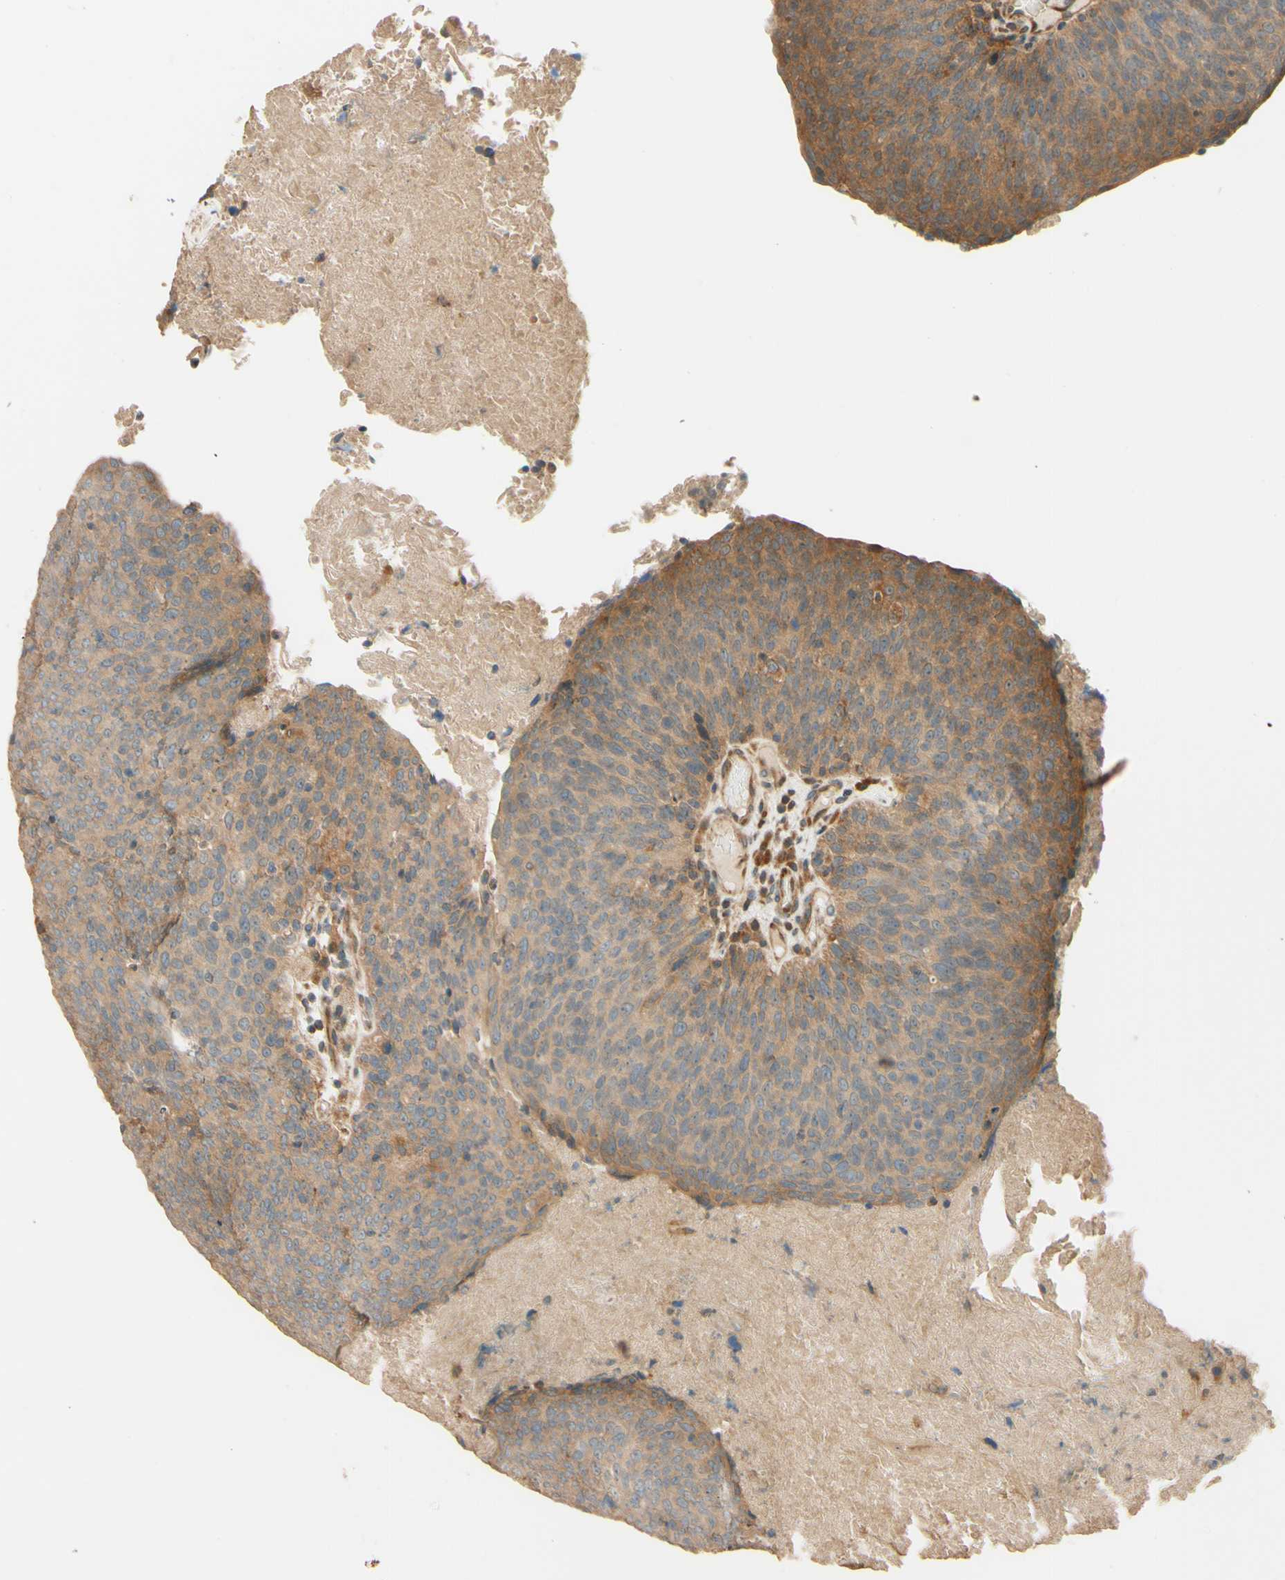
{"staining": {"intensity": "weak", "quantity": ">75%", "location": "cytoplasmic/membranous"}, "tissue": "head and neck cancer", "cell_type": "Tumor cells", "image_type": "cancer", "snomed": [{"axis": "morphology", "description": "Squamous cell carcinoma, NOS"}, {"axis": "morphology", "description": "Squamous cell carcinoma, metastatic, NOS"}, {"axis": "topography", "description": "Lymph node"}, {"axis": "topography", "description": "Head-Neck"}], "caption": "Protein analysis of head and neck squamous cell carcinoma tissue shows weak cytoplasmic/membranous expression in about >75% of tumor cells. (brown staining indicates protein expression, while blue staining denotes nuclei).", "gene": "RNF19A", "patient": {"sex": "male", "age": 62}}